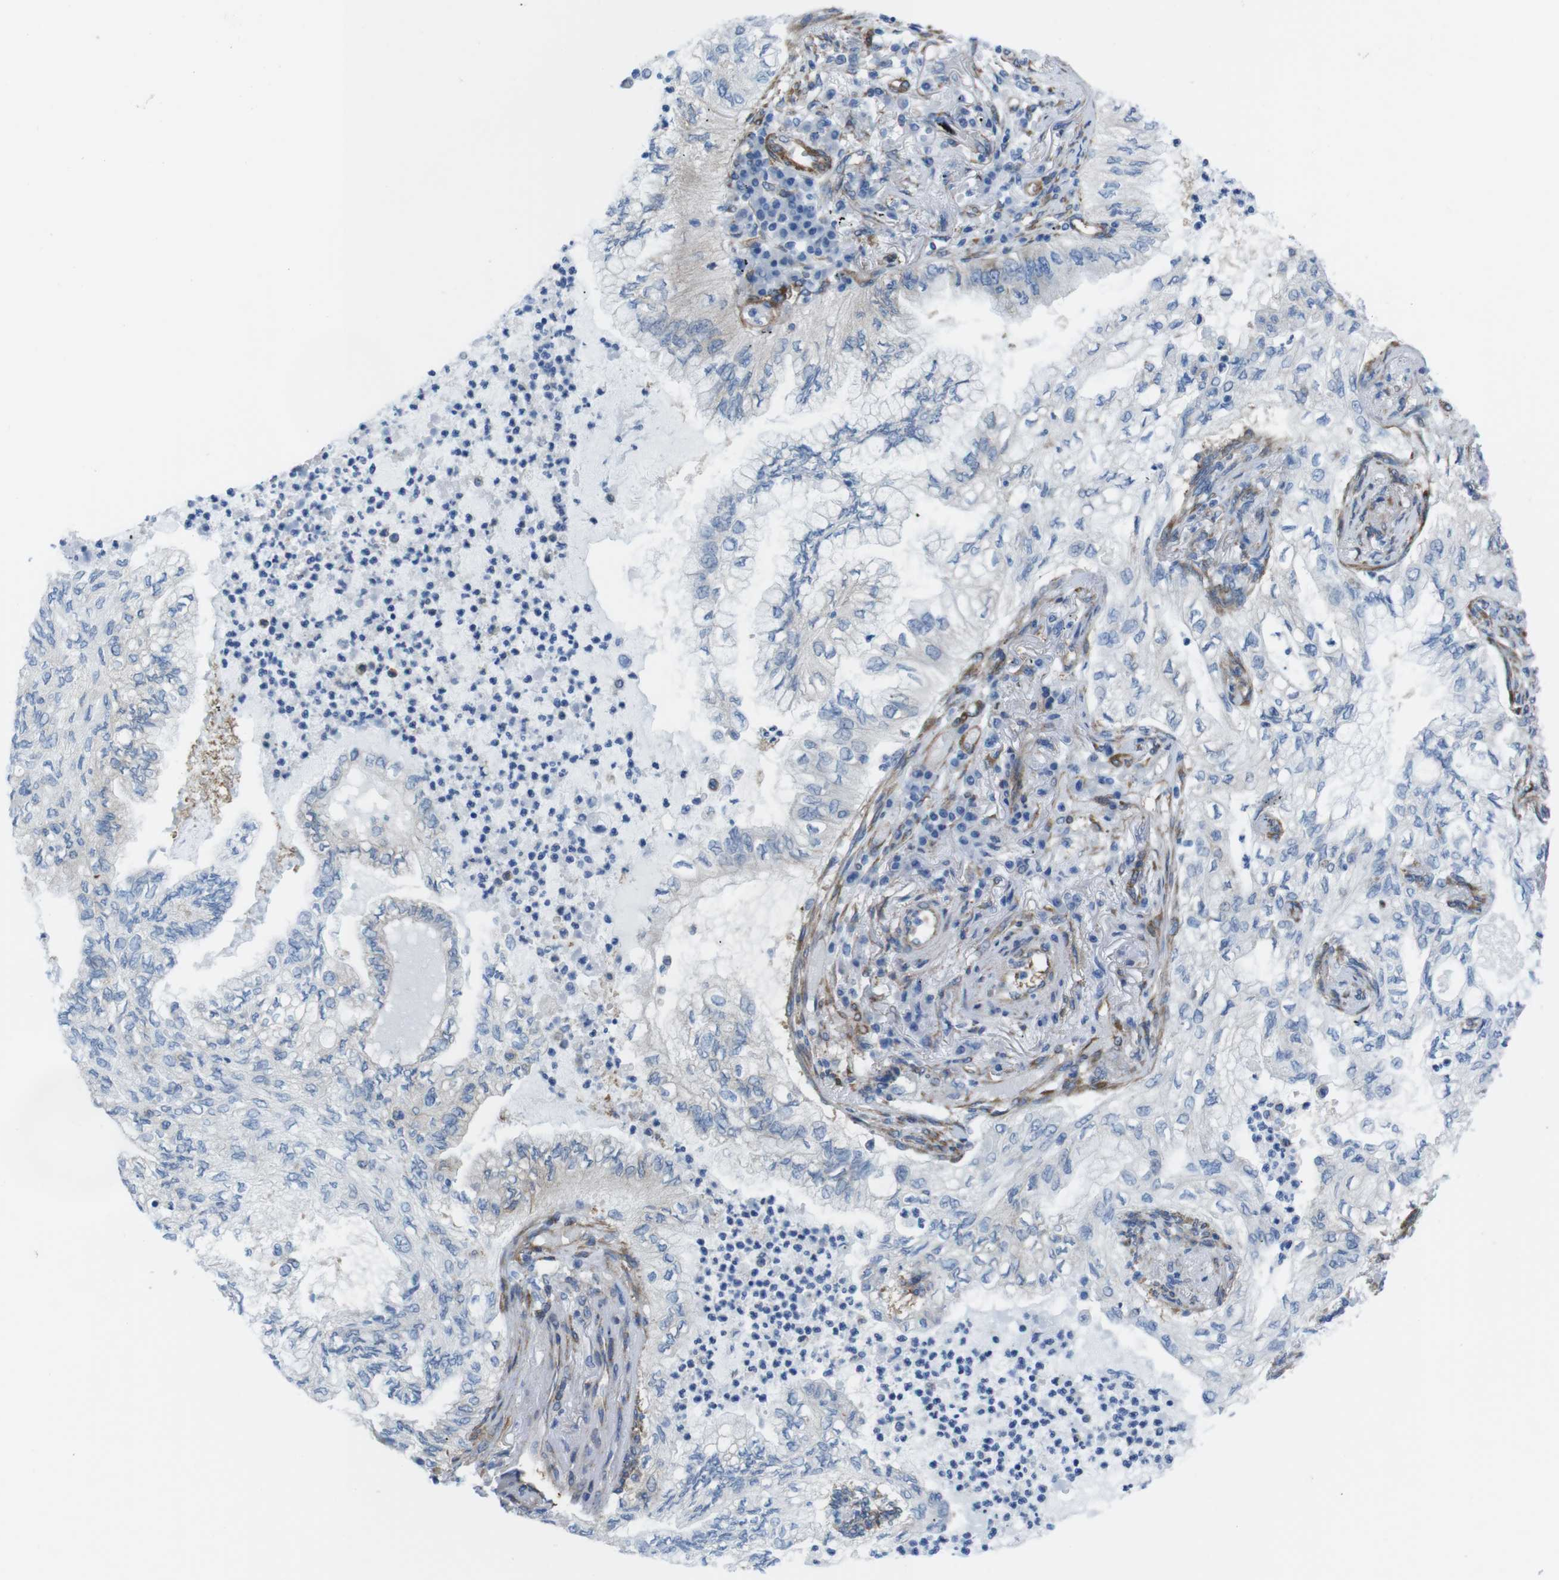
{"staining": {"intensity": "negative", "quantity": "none", "location": "none"}, "tissue": "lung cancer", "cell_type": "Tumor cells", "image_type": "cancer", "snomed": [{"axis": "morphology", "description": "Normal tissue, NOS"}, {"axis": "morphology", "description": "Adenocarcinoma, NOS"}, {"axis": "topography", "description": "Bronchus"}, {"axis": "topography", "description": "Lung"}], "caption": "Tumor cells show no significant expression in adenocarcinoma (lung).", "gene": "DIAPH2", "patient": {"sex": "female", "age": 70}}